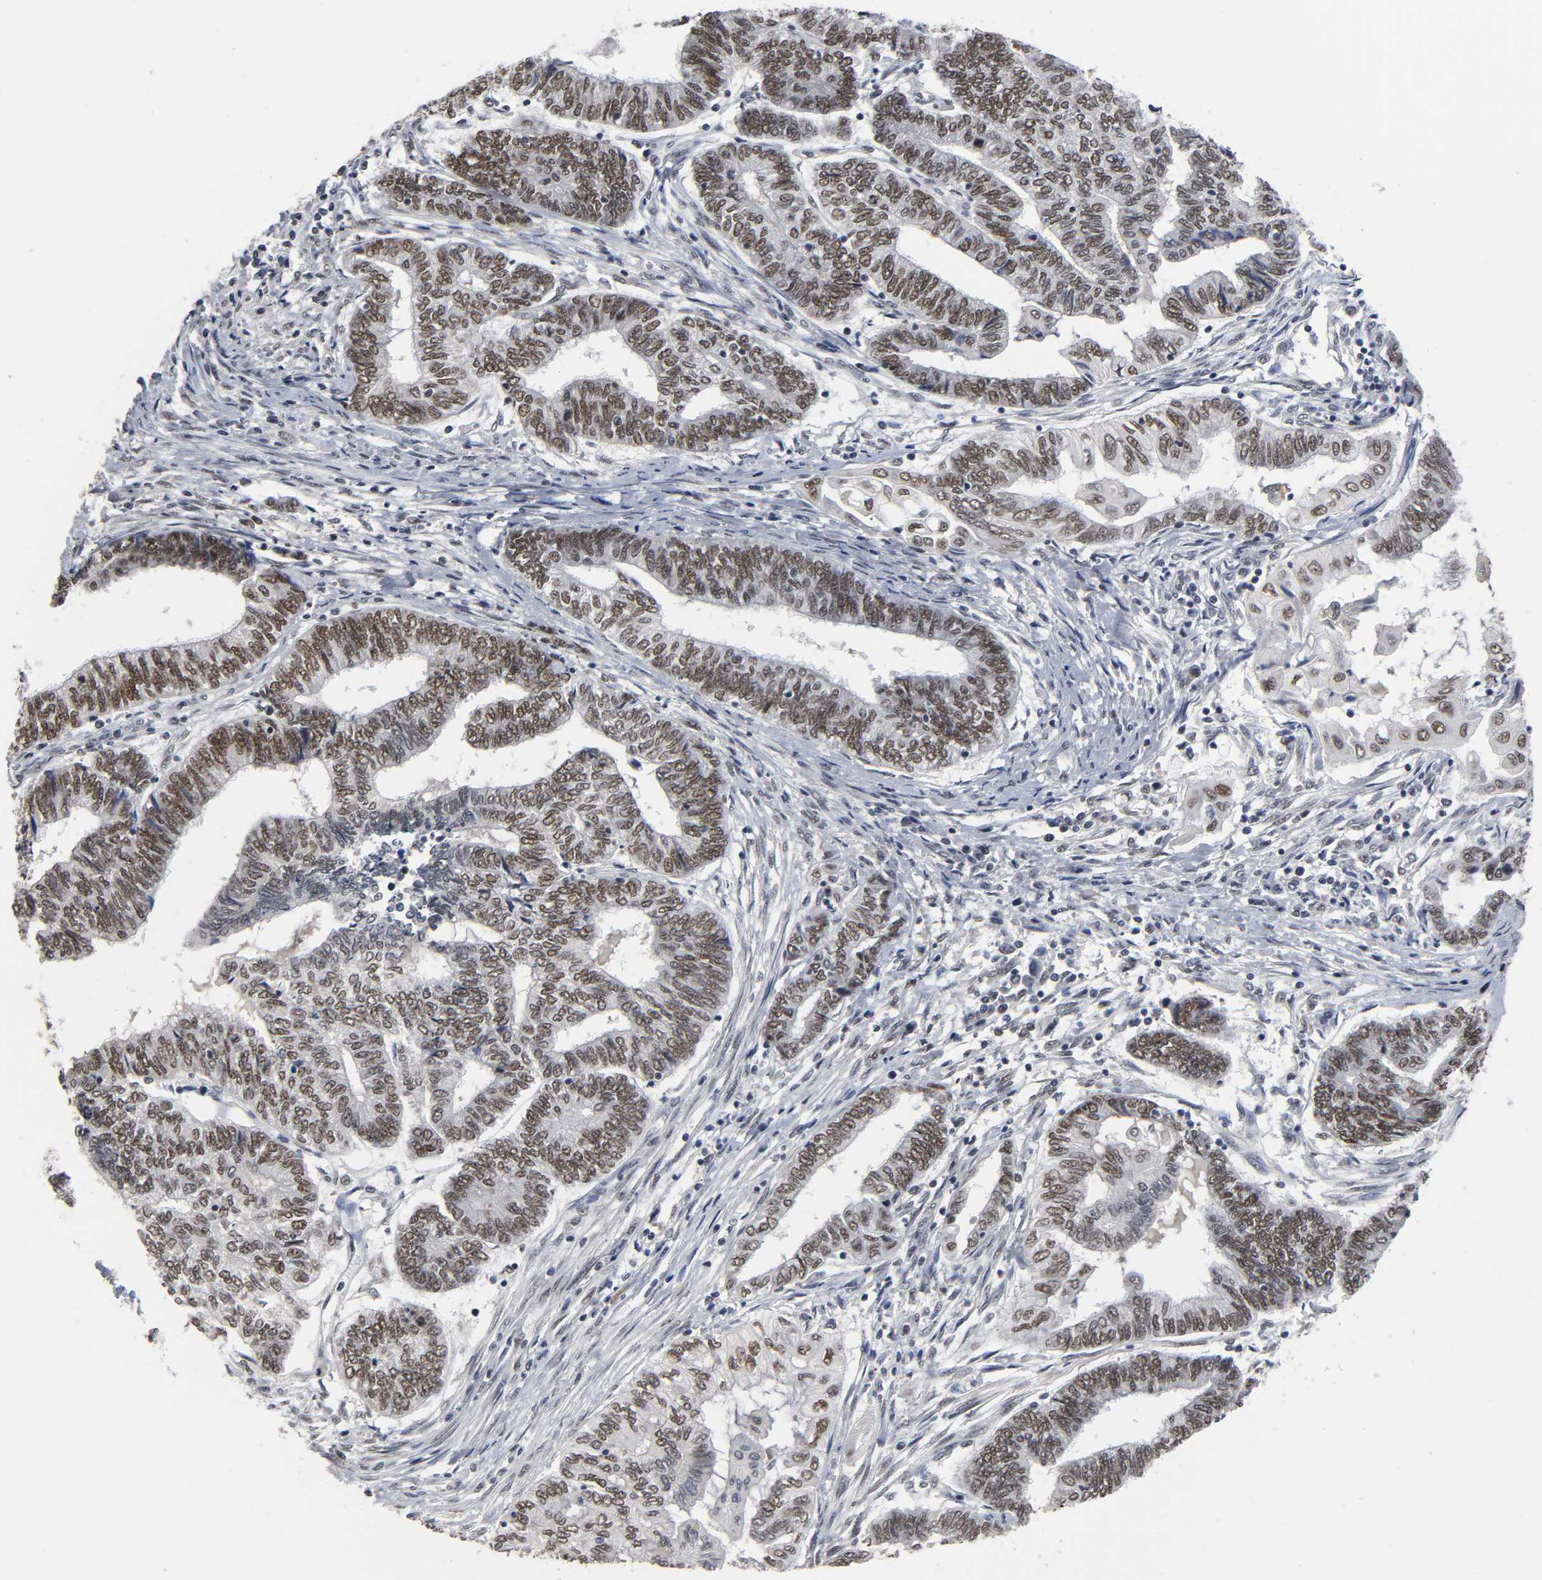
{"staining": {"intensity": "moderate", "quantity": ">75%", "location": "nuclear"}, "tissue": "endometrial cancer", "cell_type": "Tumor cells", "image_type": "cancer", "snomed": [{"axis": "morphology", "description": "Adenocarcinoma, NOS"}, {"axis": "topography", "description": "Uterus"}, {"axis": "topography", "description": "Endometrium"}], "caption": "This micrograph exhibits IHC staining of endometrial cancer, with medium moderate nuclear staining in approximately >75% of tumor cells.", "gene": "TRIM33", "patient": {"sex": "female", "age": 70}}